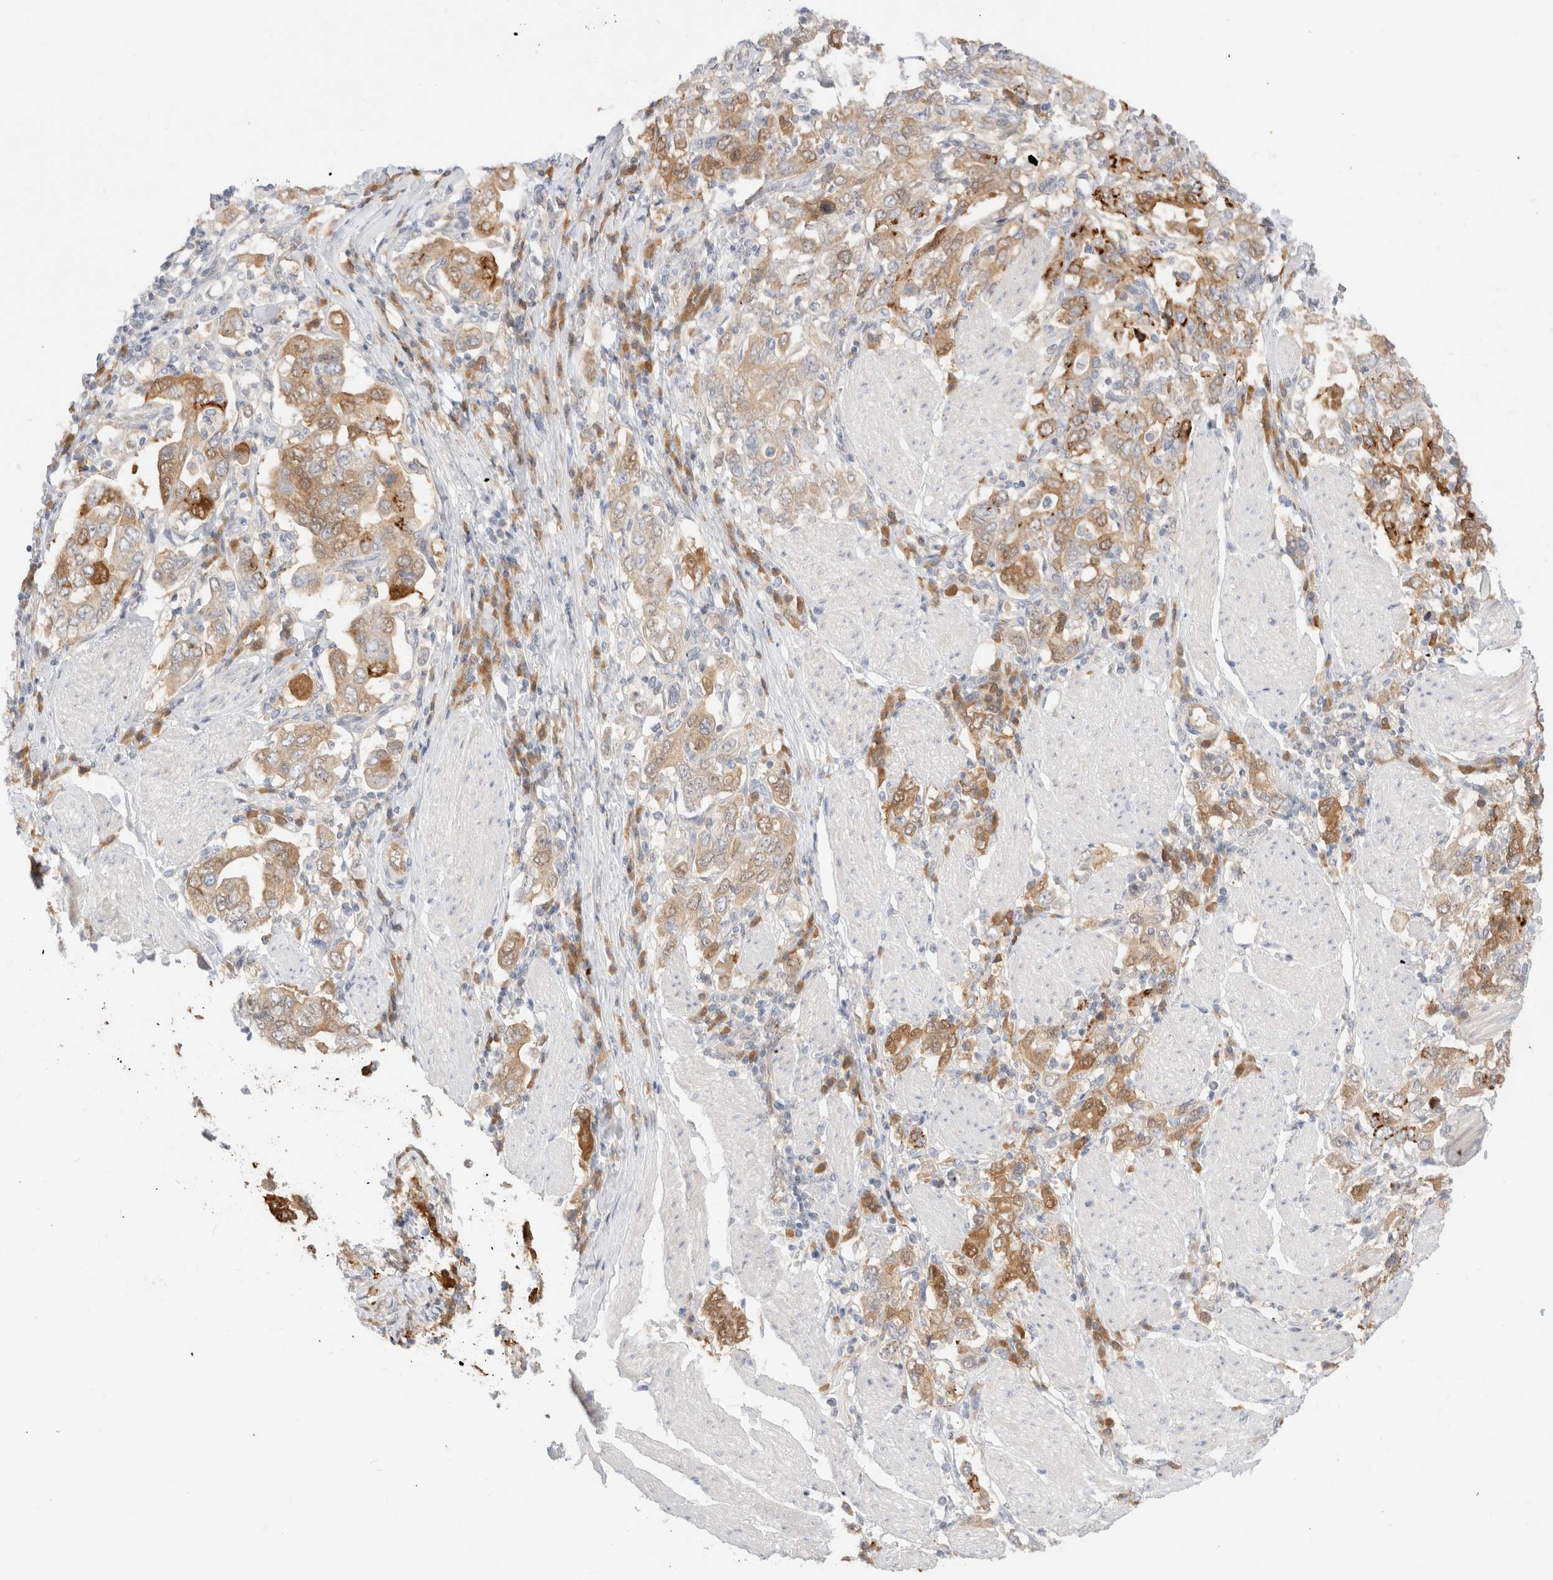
{"staining": {"intensity": "moderate", "quantity": ">75%", "location": "cytoplasmic/membranous"}, "tissue": "stomach cancer", "cell_type": "Tumor cells", "image_type": "cancer", "snomed": [{"axis": "morphology", "description": "Adenocarcinoma, NOS"}, {"axis": "topography", "description": "Stomach, upper"}], "caption": "Protein expression by IHC reveals moderate cytoplasmic/membranous expression in approximately >75% of tumor cells in stomach cancer.", "gene": "EFCAB13", "patient": {"sex": "male", "age": 62}}